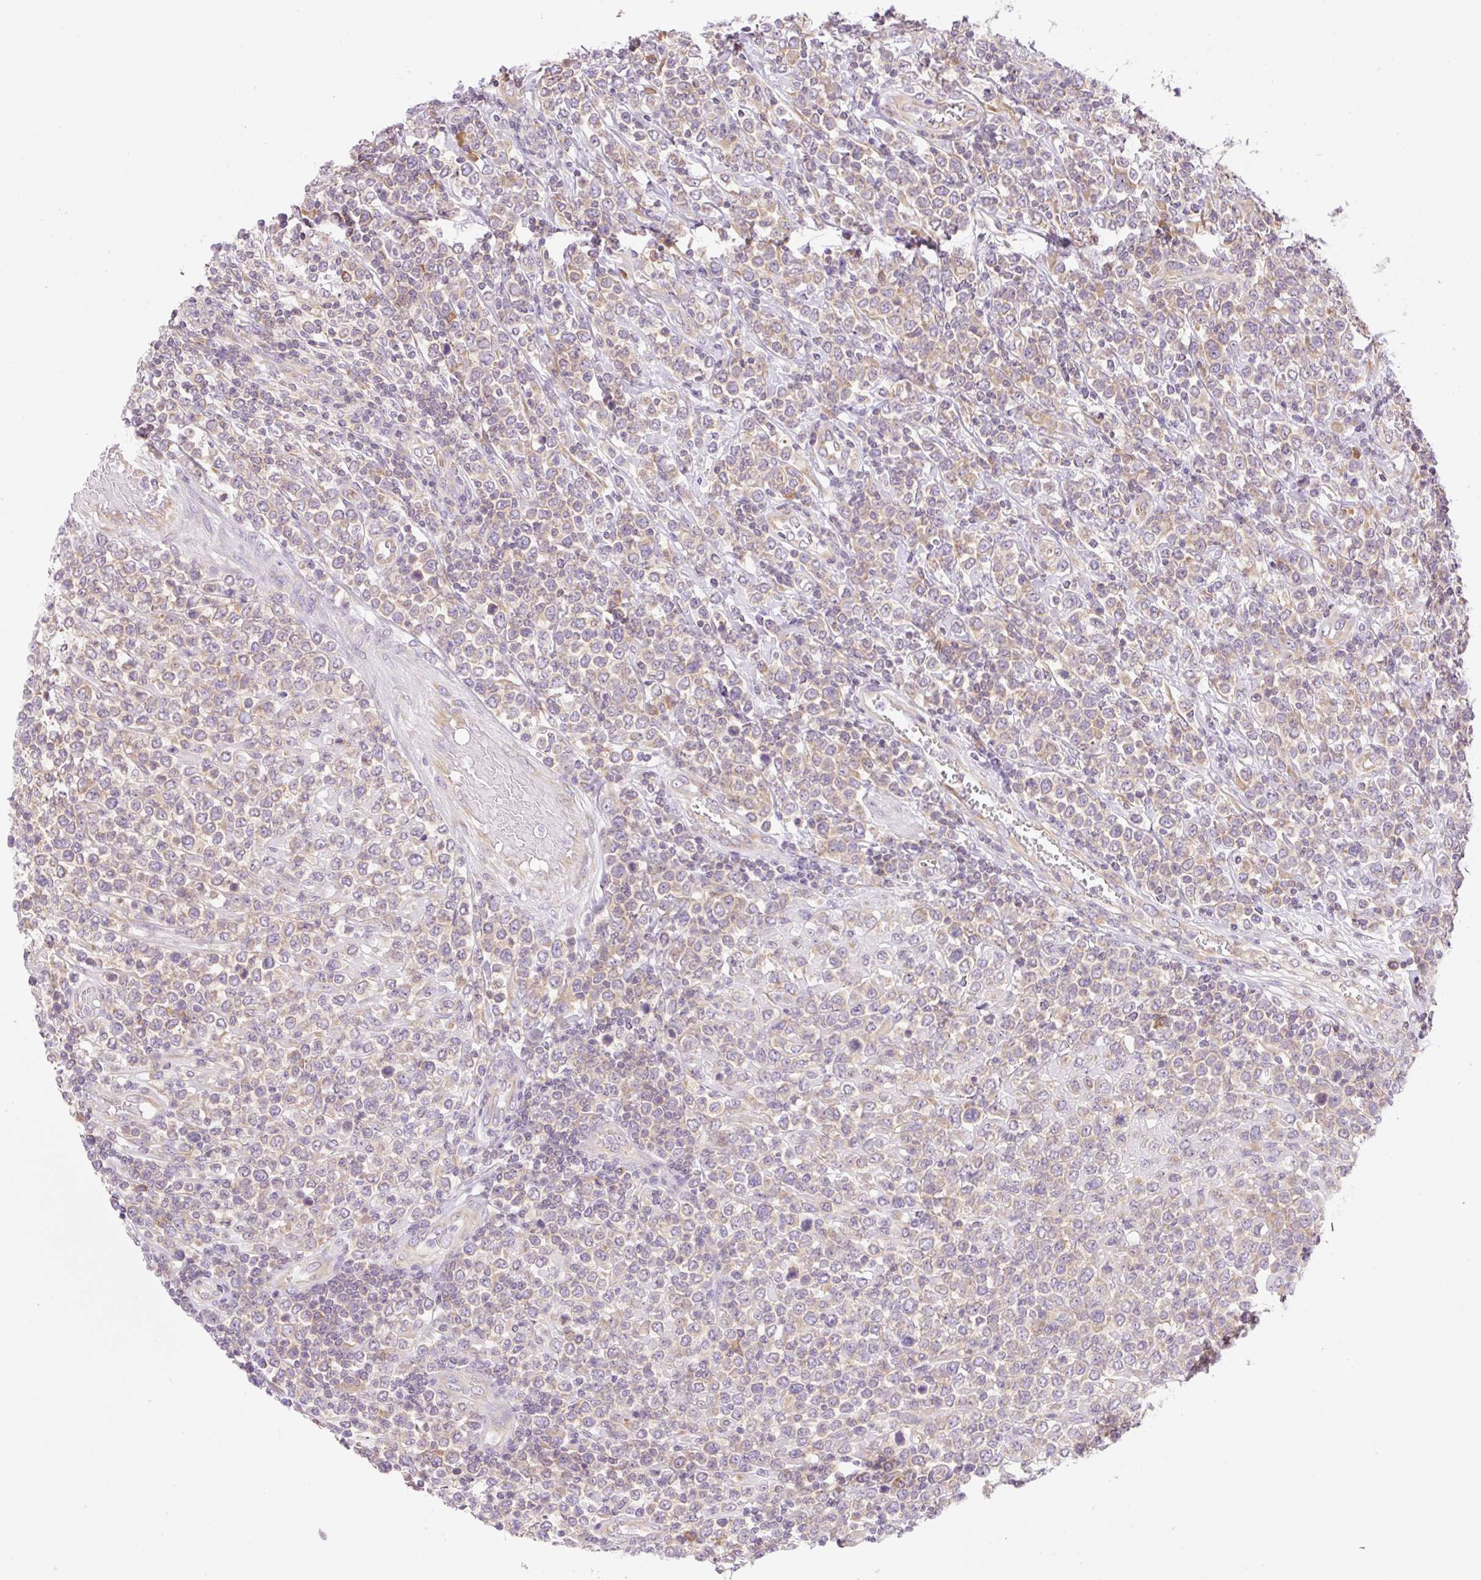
{"staining": {"intensity": "weak", "quantity": "25%-75%", "location": "cytoplasmic/membranous"}, "tissue": "lymphoma", "cell_type": "Tumor cells", "image_type": "cancer", "snomed": [{"axis": "morphology", "description": "Malignant lymphoma, non-Hodgkin's type, High grade"}, {"axis": "topography", "description": "Soft tissue"}], "caption": "Tumor cells show weak cytoplasmic/membranous positivity in approximately 25%-75% of cells in lymphoma. (Stains: DAB in brown, nuclei in blue, Microscopy: brightfield microscopy at high magnification).", "gene": "RPL18A", "patient": {"sex": "female", "age": 56}}